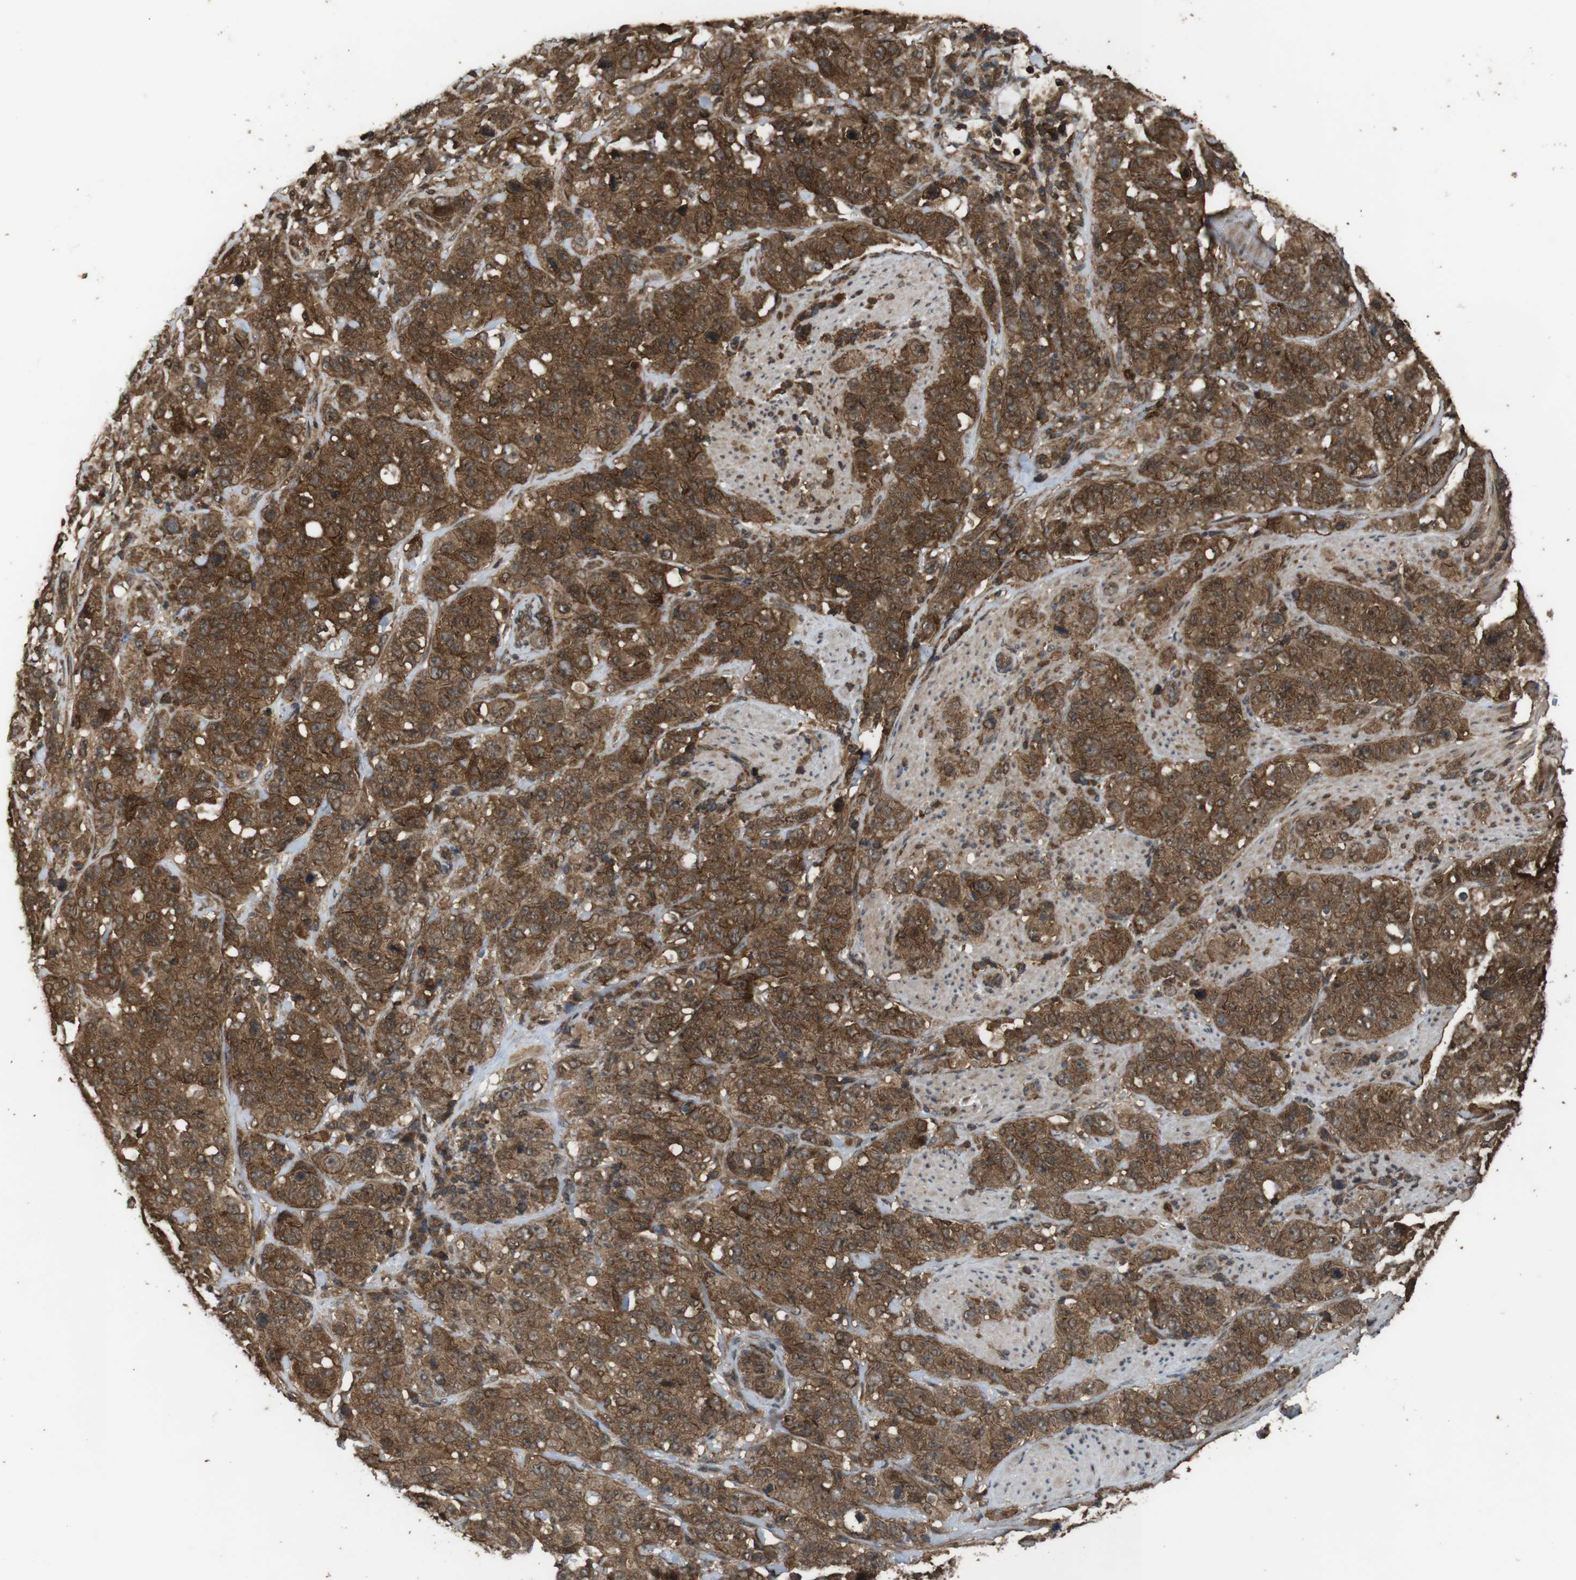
{"staining": {"intensity": "strong", "quantity": ">75%", "location": "cytoplasmic/membranous"}, "tissue": "stomach cancer", "cell_type": "Tumor cells", "image_type": "cancer", "snomed": [{"axis": "morphology", "description": "Adenocarcinoma, NOS"}, {"axis": "topography", "description": "Stomach"}], "caption": "Immunohistochemical staining of adenocarcinoma (stomach) displays high levels of strong cytoplasmic/membranous staining in approximately >75% of tumor cells.", "gene": "BAG4", "patient": {"sex": "male", "age": 48}}